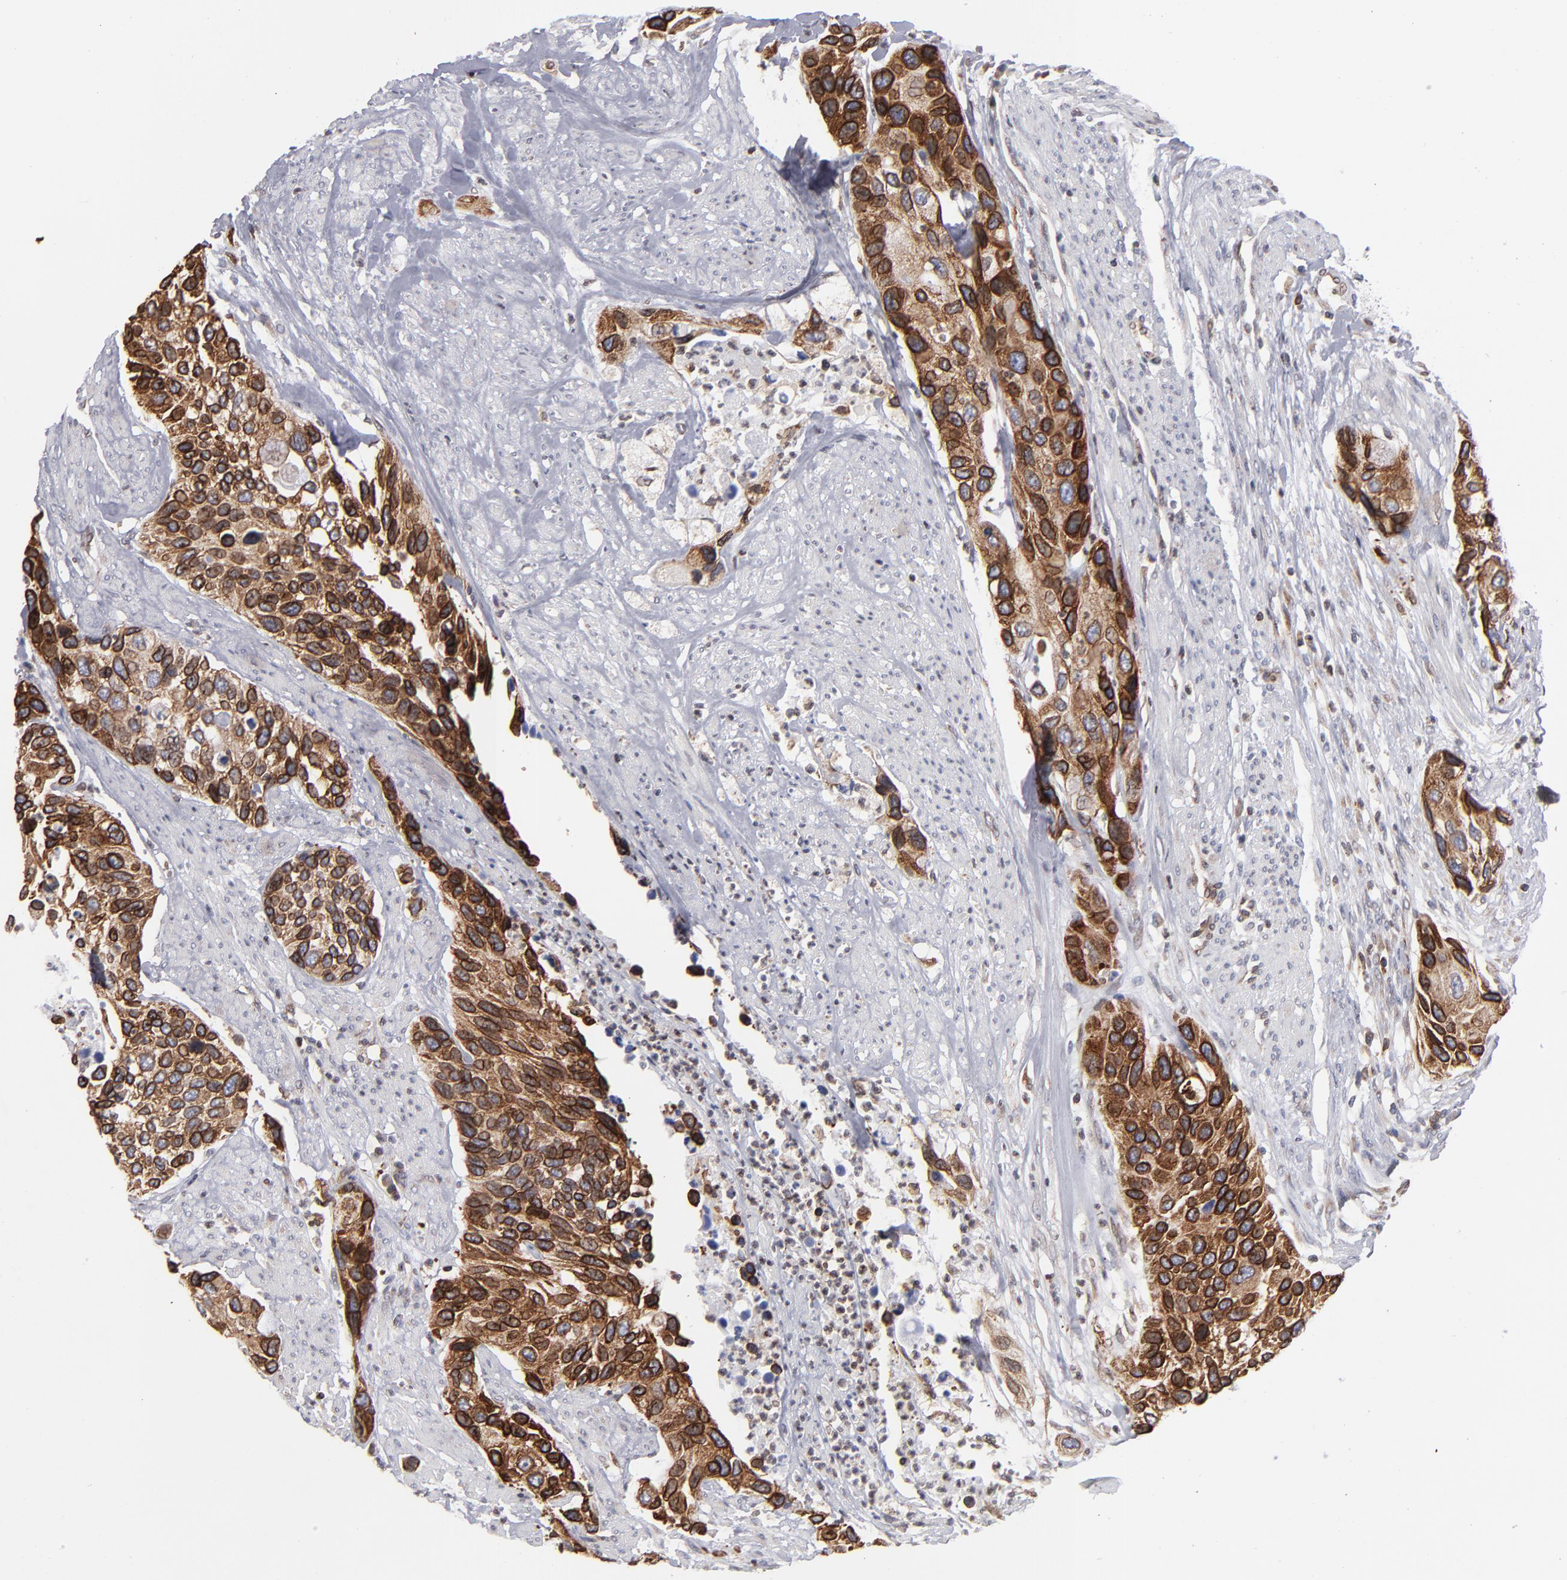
{"staining": {"intensity": "strong", "quantity": ">75%", "location": "cytoplasmic/membranous"}, "tissue": "urothelial cancer", "cell_type": "Tumor cells", "image_type": "cancer", "snomed": [{"axis": "morphology", "description": "Urothelial carcinoma, High grade"}, {"axis": "topography", "description": "Urinary bladder"}], "caption": "Immunohistochemical staining of human high-grade urothelial carcinoma reveals high levels of strong cytoplasmic/membranous protein positivity in approximately >75% of tumor cells.", "gene": "TMX1", "patient": {"sex": "male", "age": 66}}